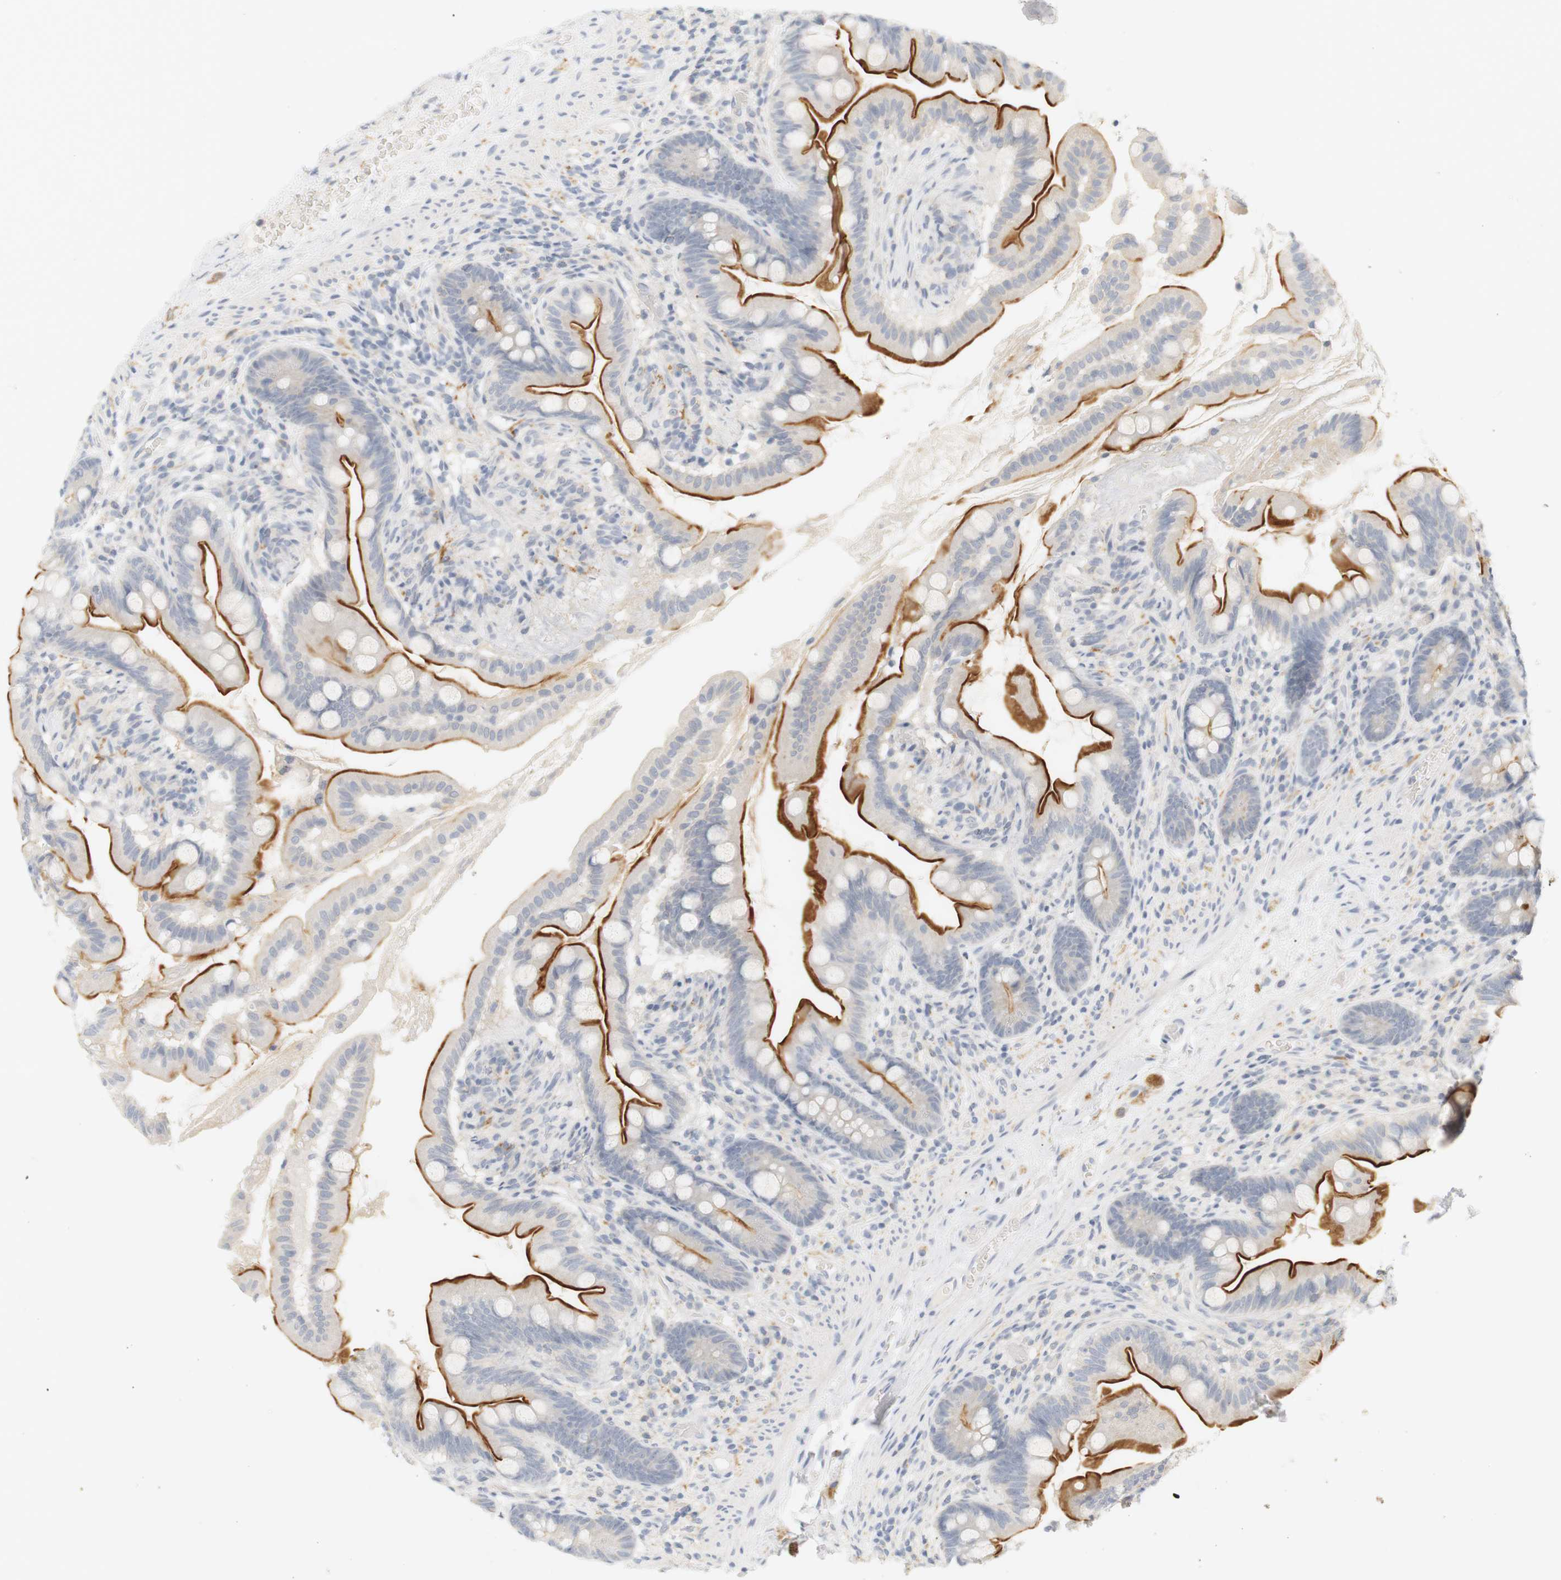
{"staining": {"intensity": "strong", "quantity": ">75%", "location": "cytoplasmic/membranous"}, "tissue": "small intestine", "cell_type": "Glandular cells", "image_type": "normal", "snomed": [{"axis": "morphology", "description": "Normal tissue, NOS"}, {"axis": "topography", "description": "Small intestine"}], "caption": "This image reveals unremarkable small intestine stained with immunohistochemistry (IHC) to label a protein in brown. The cytoplasmic/membranous of glandular cells show strong positivity for the protein. Nuclei are counter-stained blue.", "gene": "RTN3", "patient": {"sex": "female", "age": 56}}